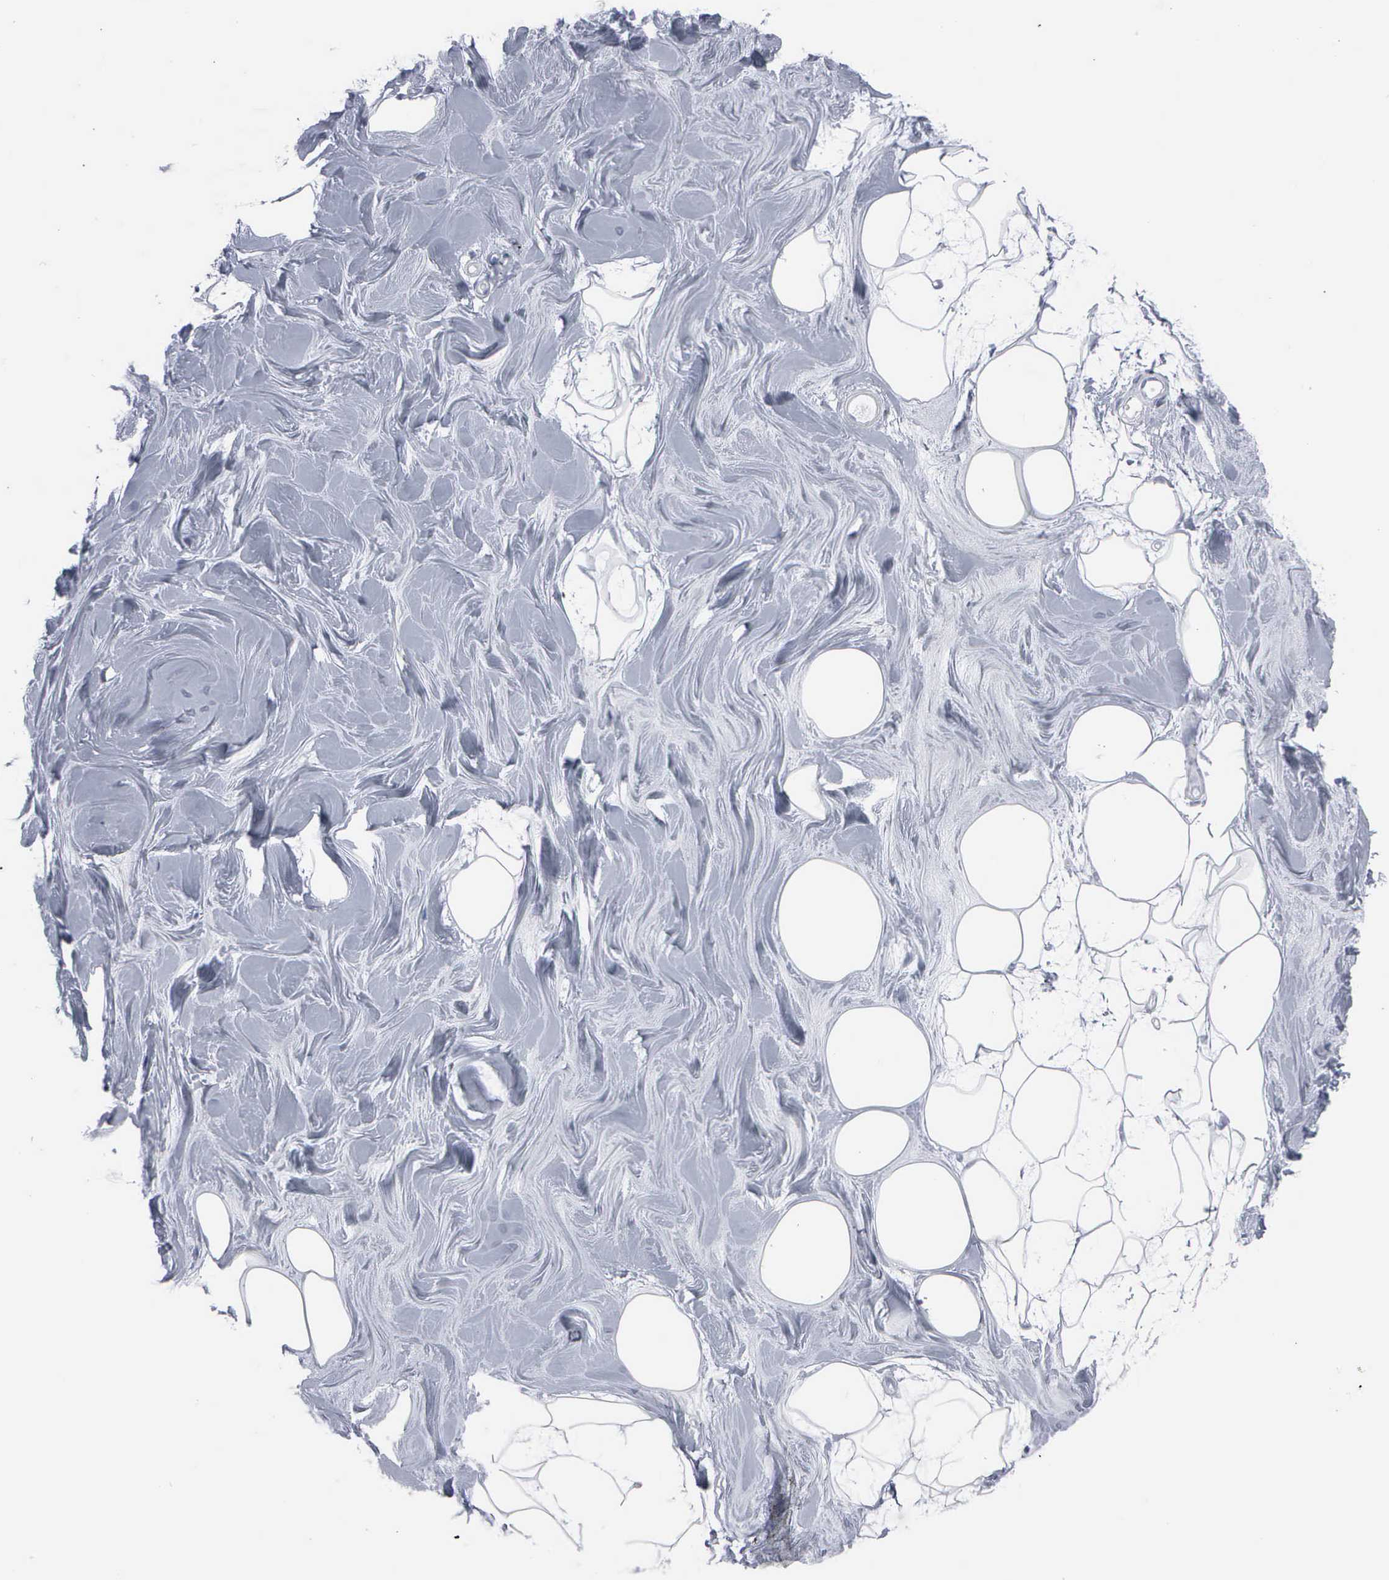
{"staining": {"intensity": "negative", "quantity": "none", "location": "none"}, "tissue": "adipose tissue", "cell_type": "Adipocytes", "image_type": "normal", "snomed": [{"axis": "morphology", "description": "Normal tissue, NOS"}, {"axis": "topography", "description": "Breast"}], "caption": "The photomicrograph demonstrates no significant staining in adipocytes of adipose tissue.", "gene": "CCNB1", "patient": {"sex": "female", "age": 44}}